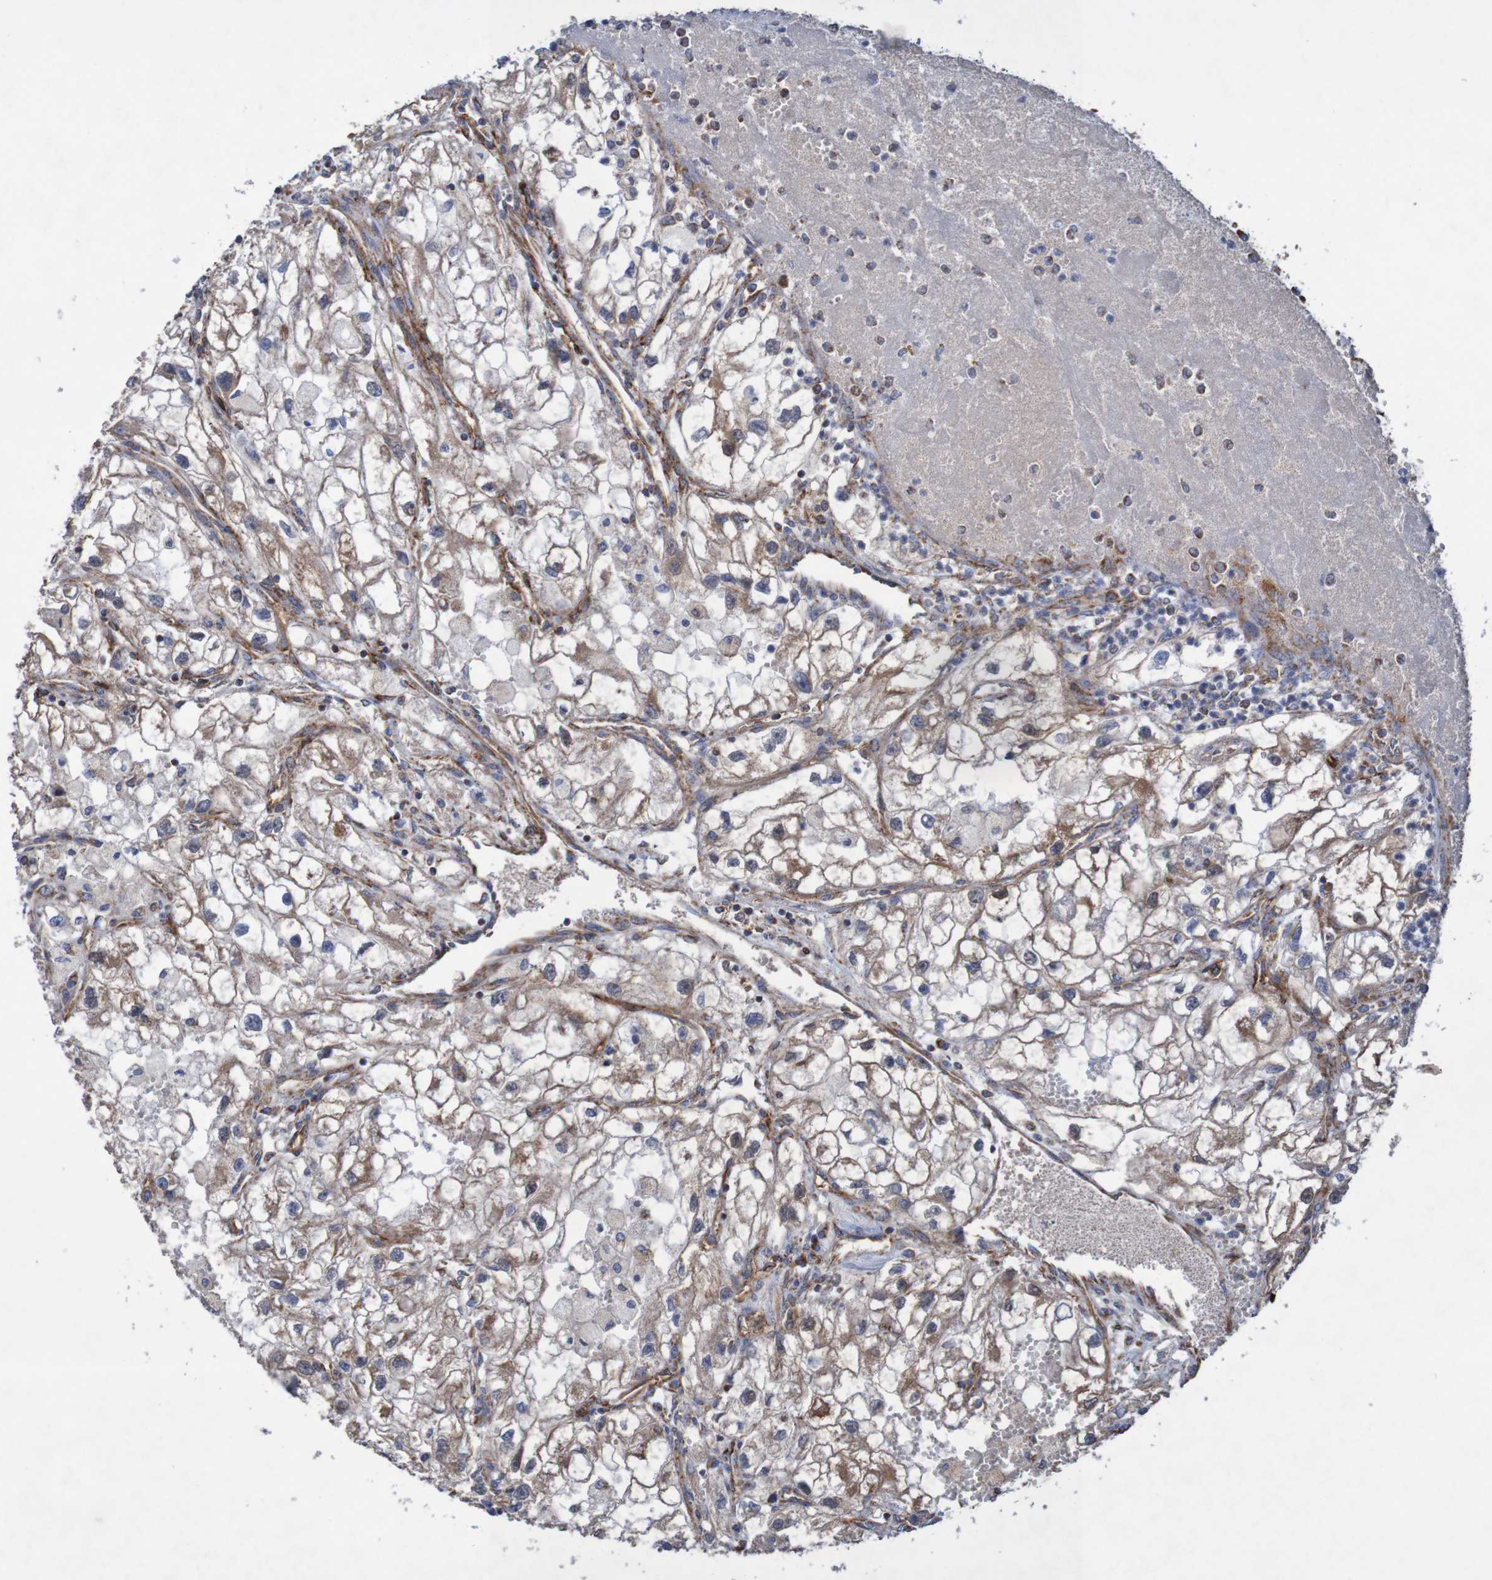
{"staining": {"intensity": "weak", "quantity": "25%-75%", "location": "cytoplasmic/membranous"}, "tissue": "renal cancer", "cell_type": "Tumor cells", "image_type": "cancer", "snomed": [{"axis": "morphology", "description": "Adenocarcinoma, NOS"}, {"axis": "topography", "description": "Kidney"}], "caption": "Immunohistochemistry (IHC) of renal cancer demonstrates low levels of weak cytoplasmic/membranous staining in approximately 25%-75% of tumor cells. The protein is stained brown, and the nuclei are stained in blue (DAB (3,3'-diaminobenzidine) IHC with brightfield microscopy, high magnification).", "gene": "MMEL1", "patient": {"sex": "female", "age": 70}}